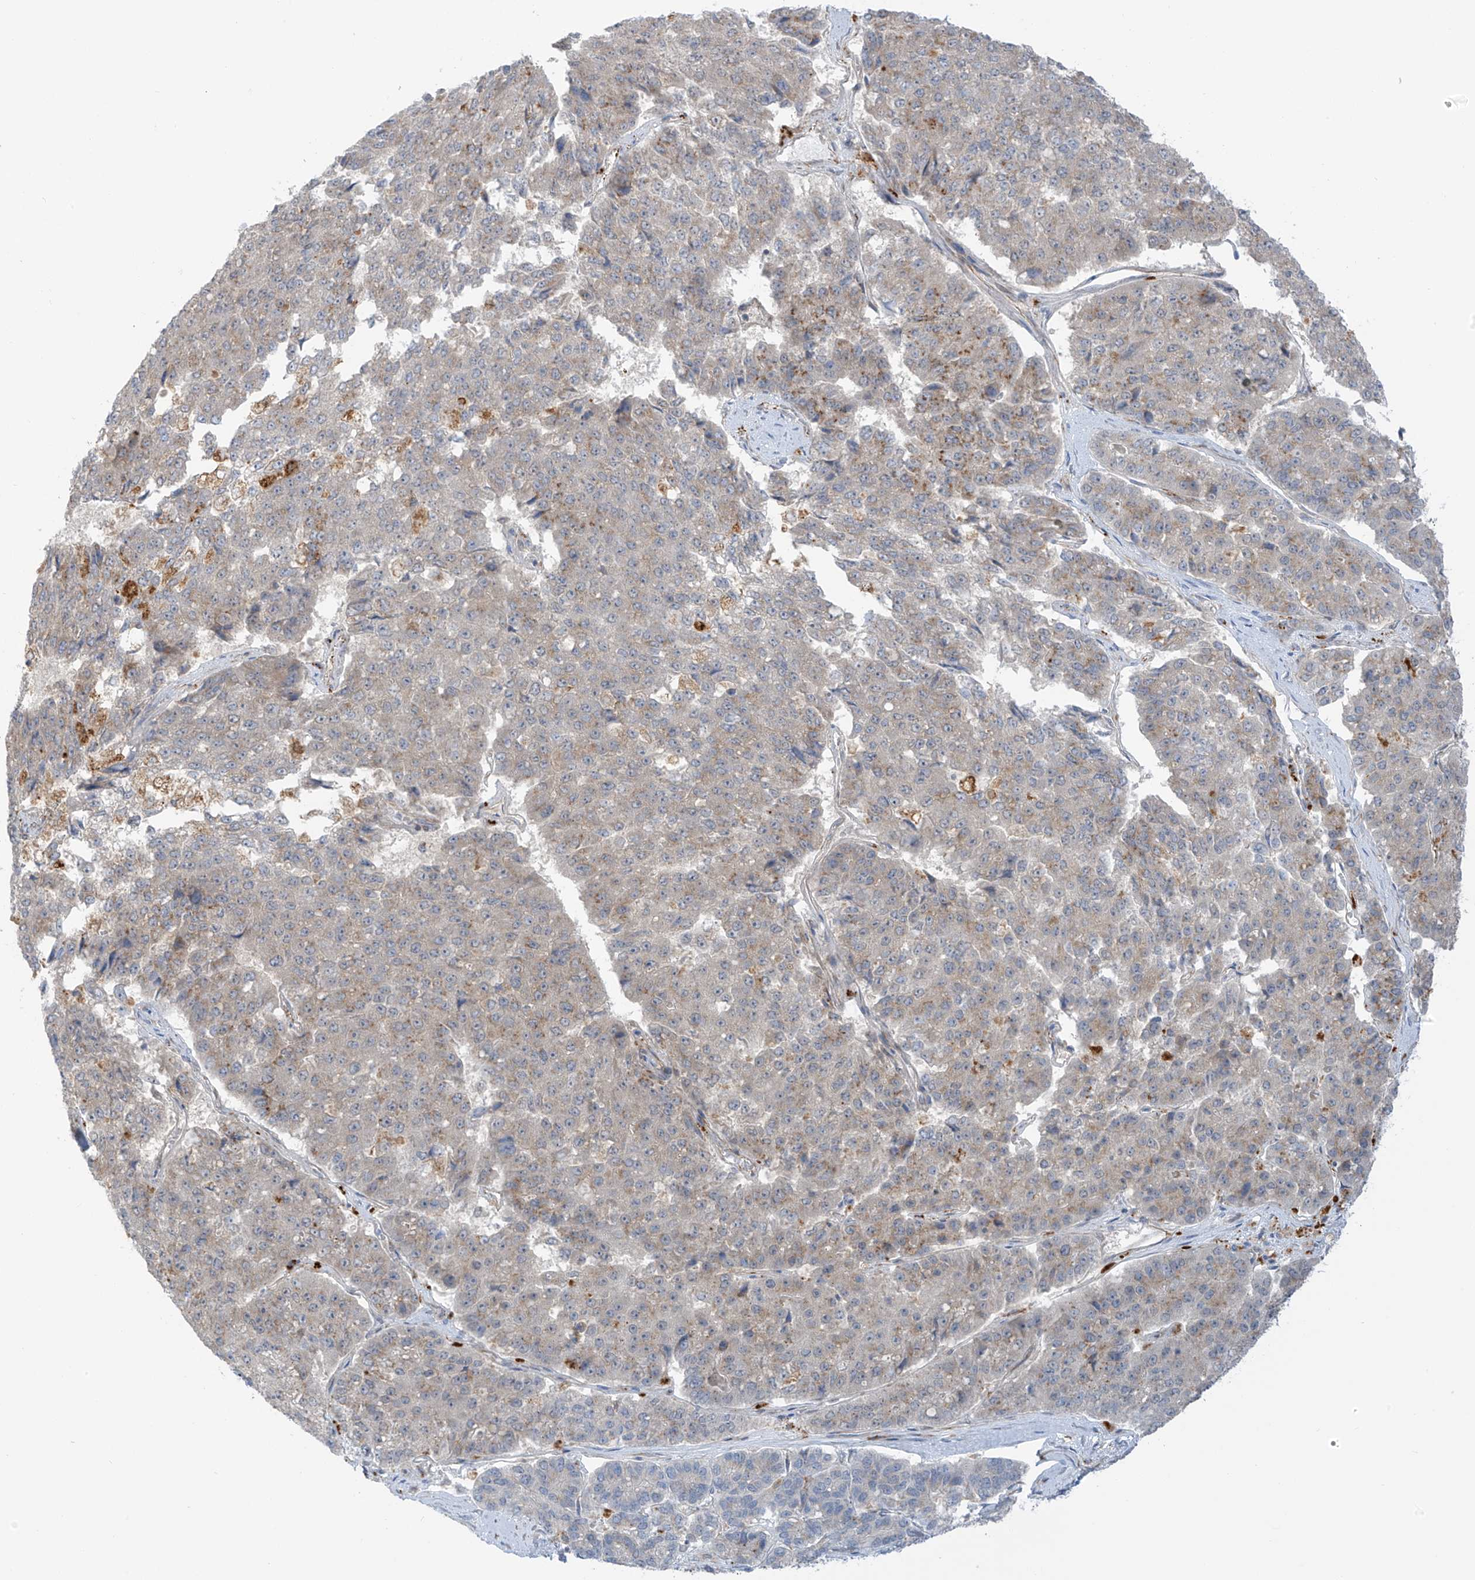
{"staining": {"intensity": "weak", "quantity": "25%-75%", "location": "cytoplasmic/membranous"}, "tissue": "pancreatic cancer", "cell_type": "Tumor cells", "image_type": "cancer", "snomed": [{"axis": "morphology", "description": "Adenocarcinoma, NOS"}, {"axis": "topography", "description": "Pancreas"}], "caption": "DAB immunohistochemical staining of pancreatic adenocarcinoma displays weak cytoplasmic/membranous protein positivity in about 25%-75% of tumor cells. The staining was performed using DAB to visualize the protein expression in brown, while the nuclei were stained in blue with hematoxylin (Magnification: 20x).", "gene": "HS6ST2", "patient": {"sex": "male", "age": 50}}